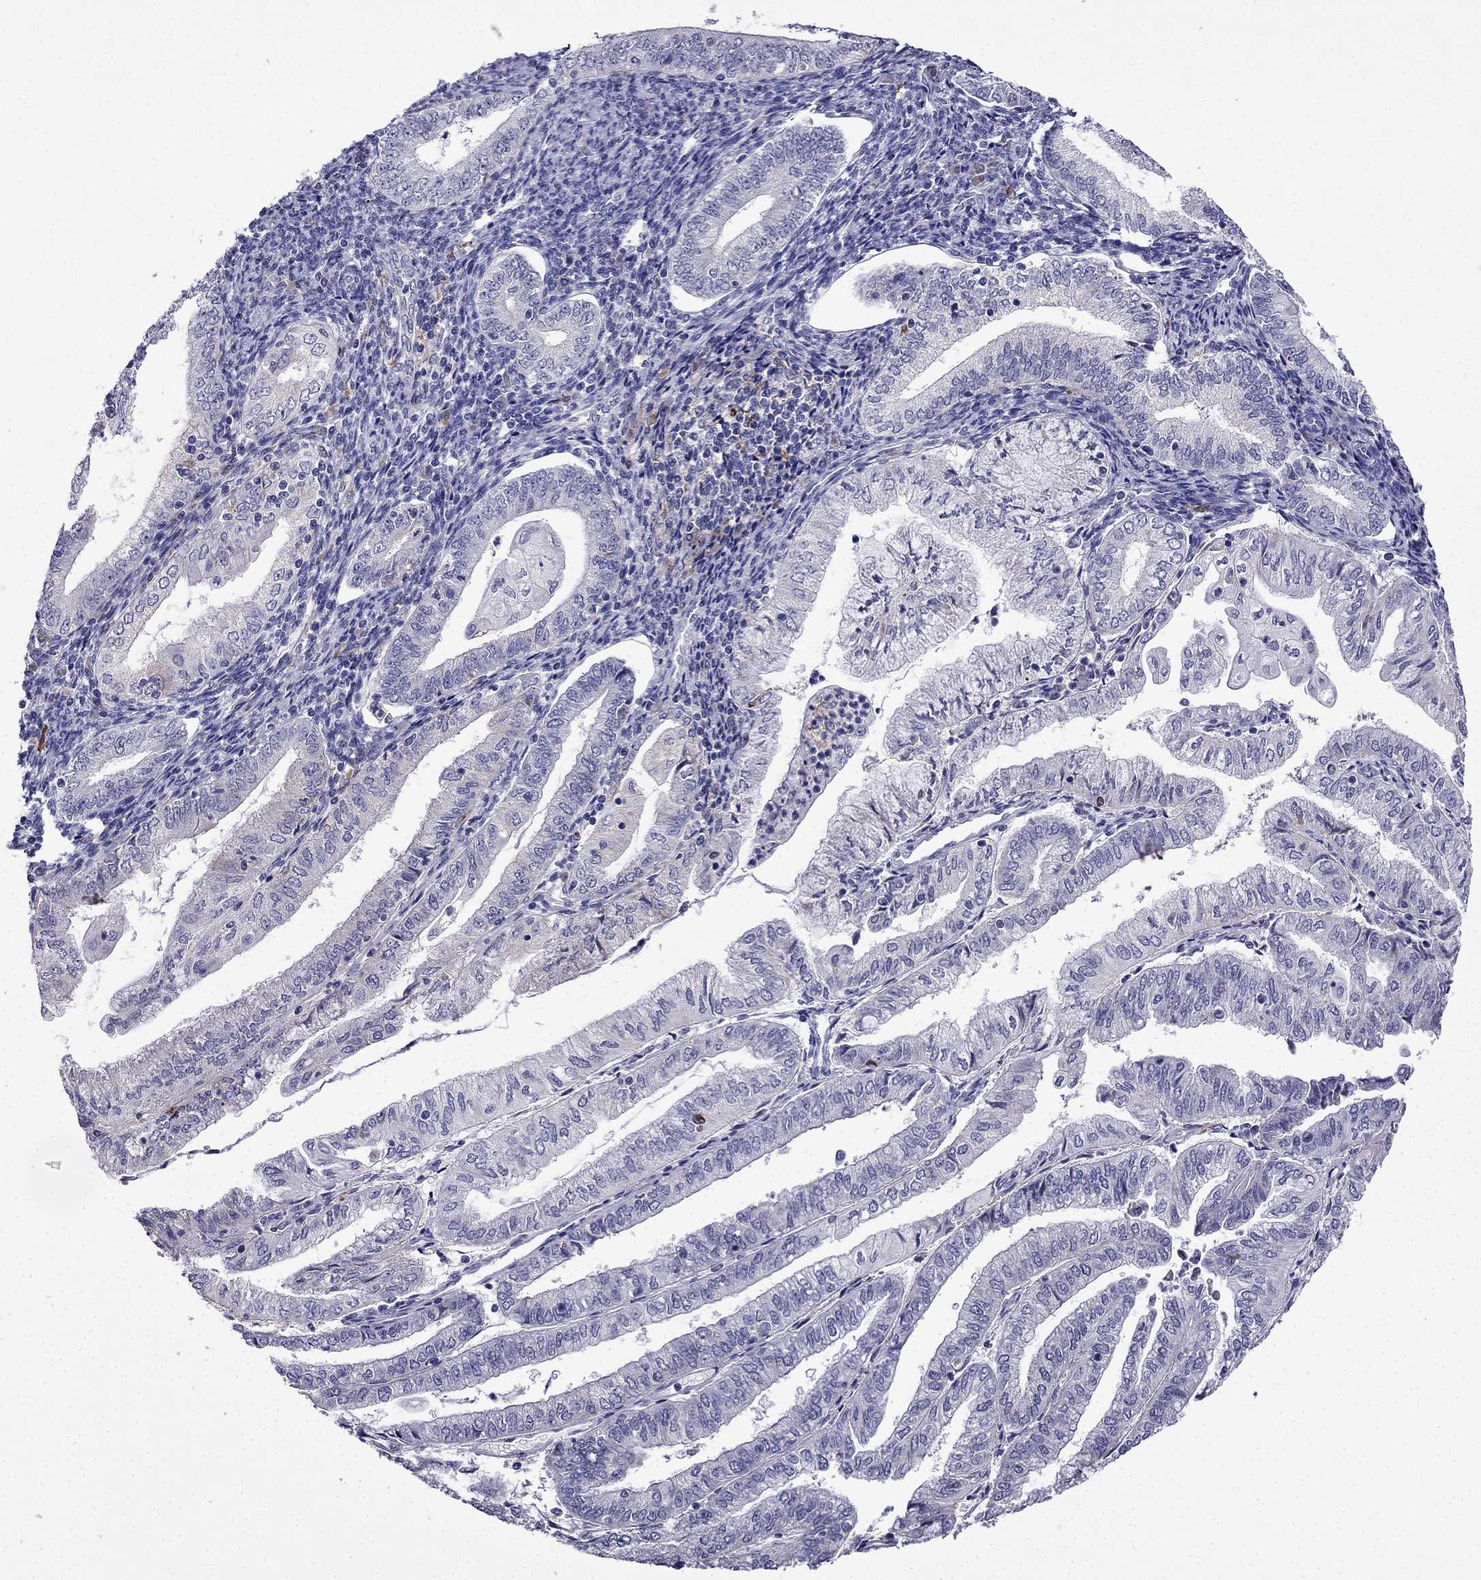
{"staining": {"intensity": "negative", "quantity": "none", "location": "none"}, "tissue": "endometrial cancer", "cell_type": "Tumor cells", "image_type": "cancer", "snomed": [{"axis": "morphology", "description": "Adenocarcinoma, NOS"}, {"axis": "topography", "description": "Endometrium"}], "caption": "This is a micrograph of immunohistochemistry (IHC) staining of endometrial adenocarcinoma, which shows no expression in tumor cells.", "gene": "TSSK4", "patient": {"sex": "female", "age": 55}}